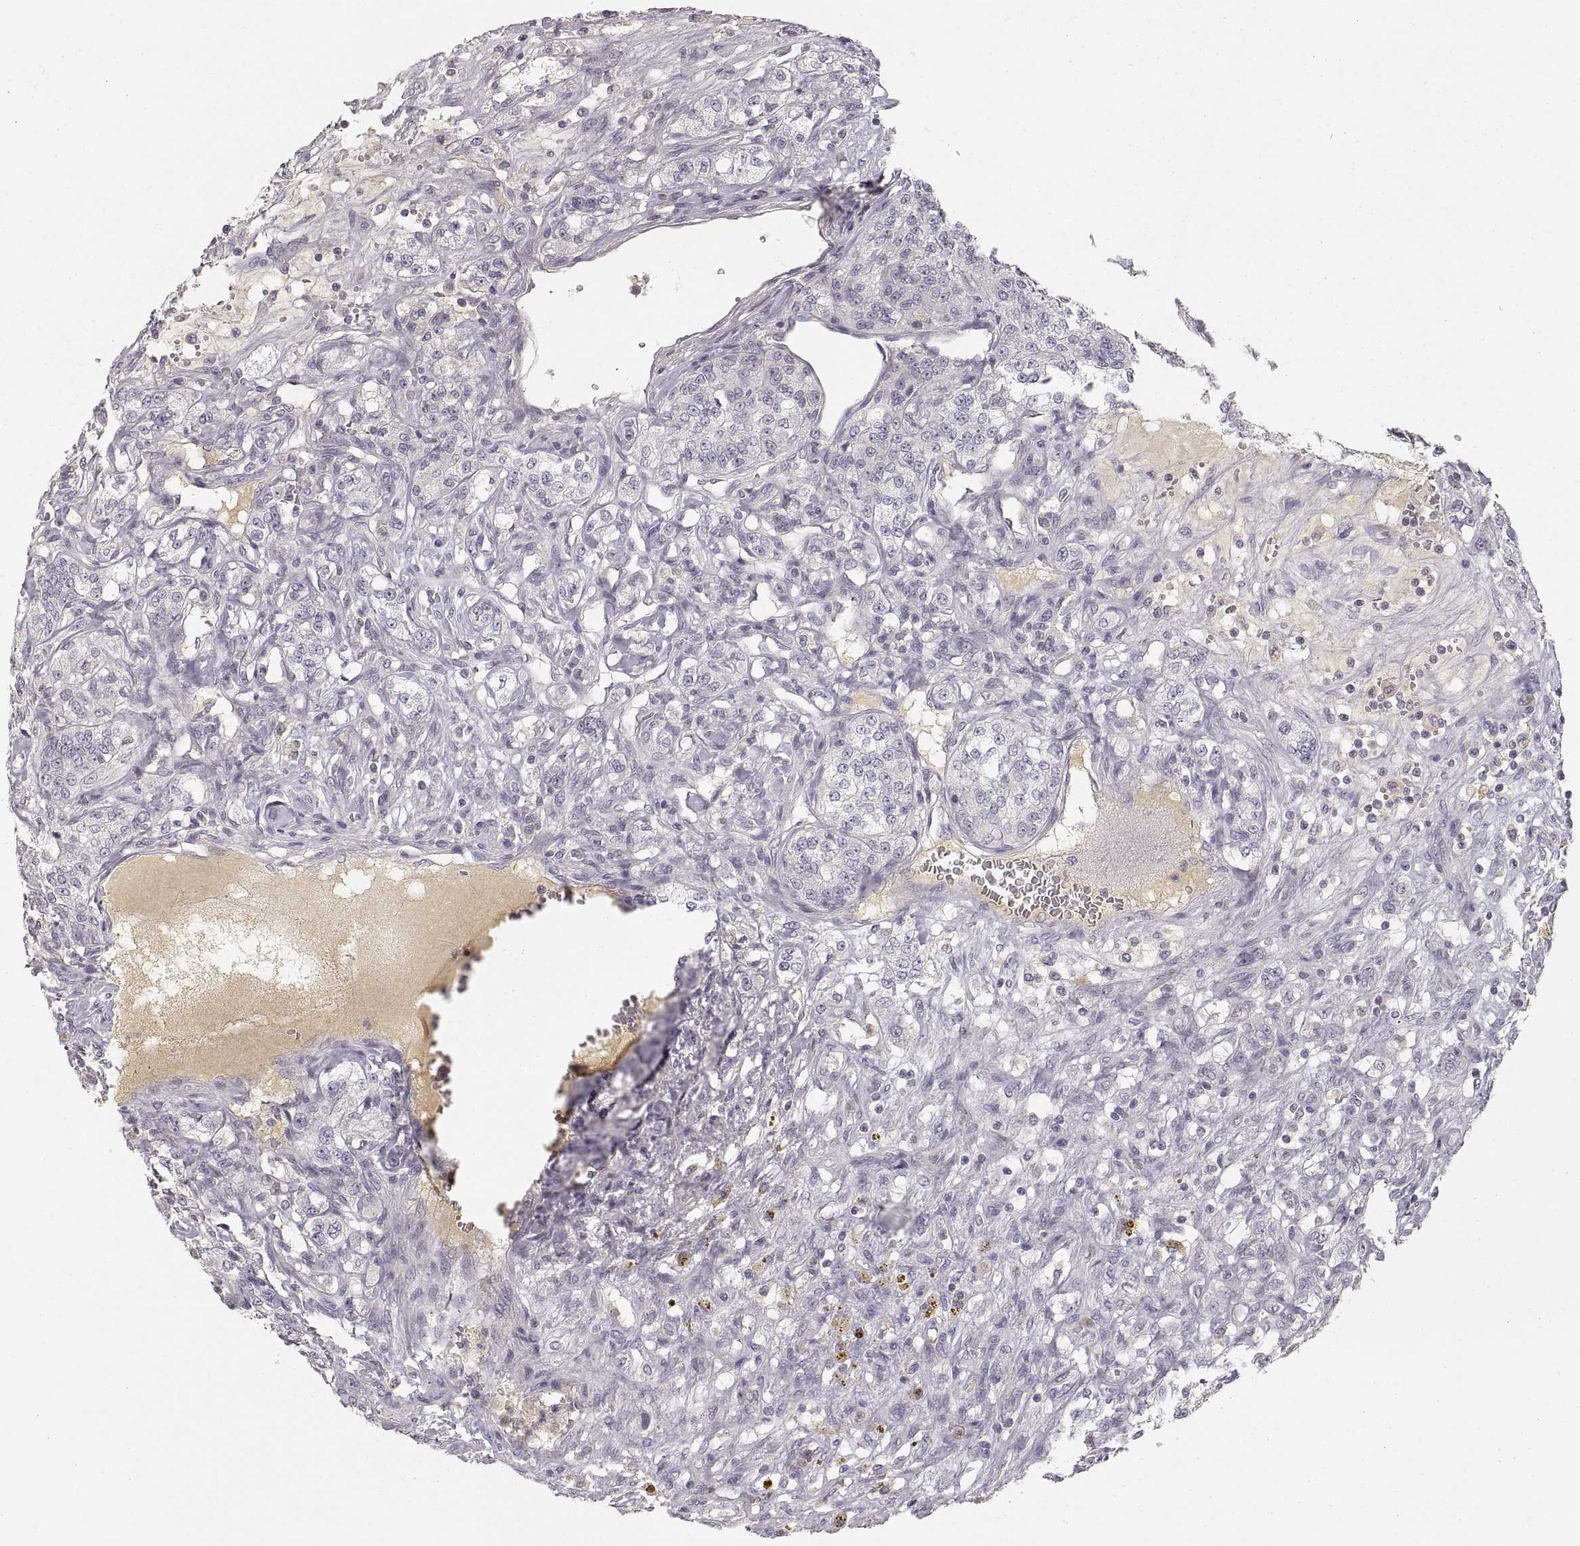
{"staining": {"intensity": "negative", "quantity": "none", "location": "none"}, "tissue": "renal cancer", "cell_type": "Tumor cells", "image_type": "cancer", "snomed": [{"axis": "morphology", "description": "Adenocarcinoma, NOS"}, {"axis": "topography", "description": "Kidney"}], "caption": "The histopathology image demonstrates no staining of tumor cells in renal cancer.", "gene": "RUNDC3A", "patient": {"sex": "female", "age": 63}}